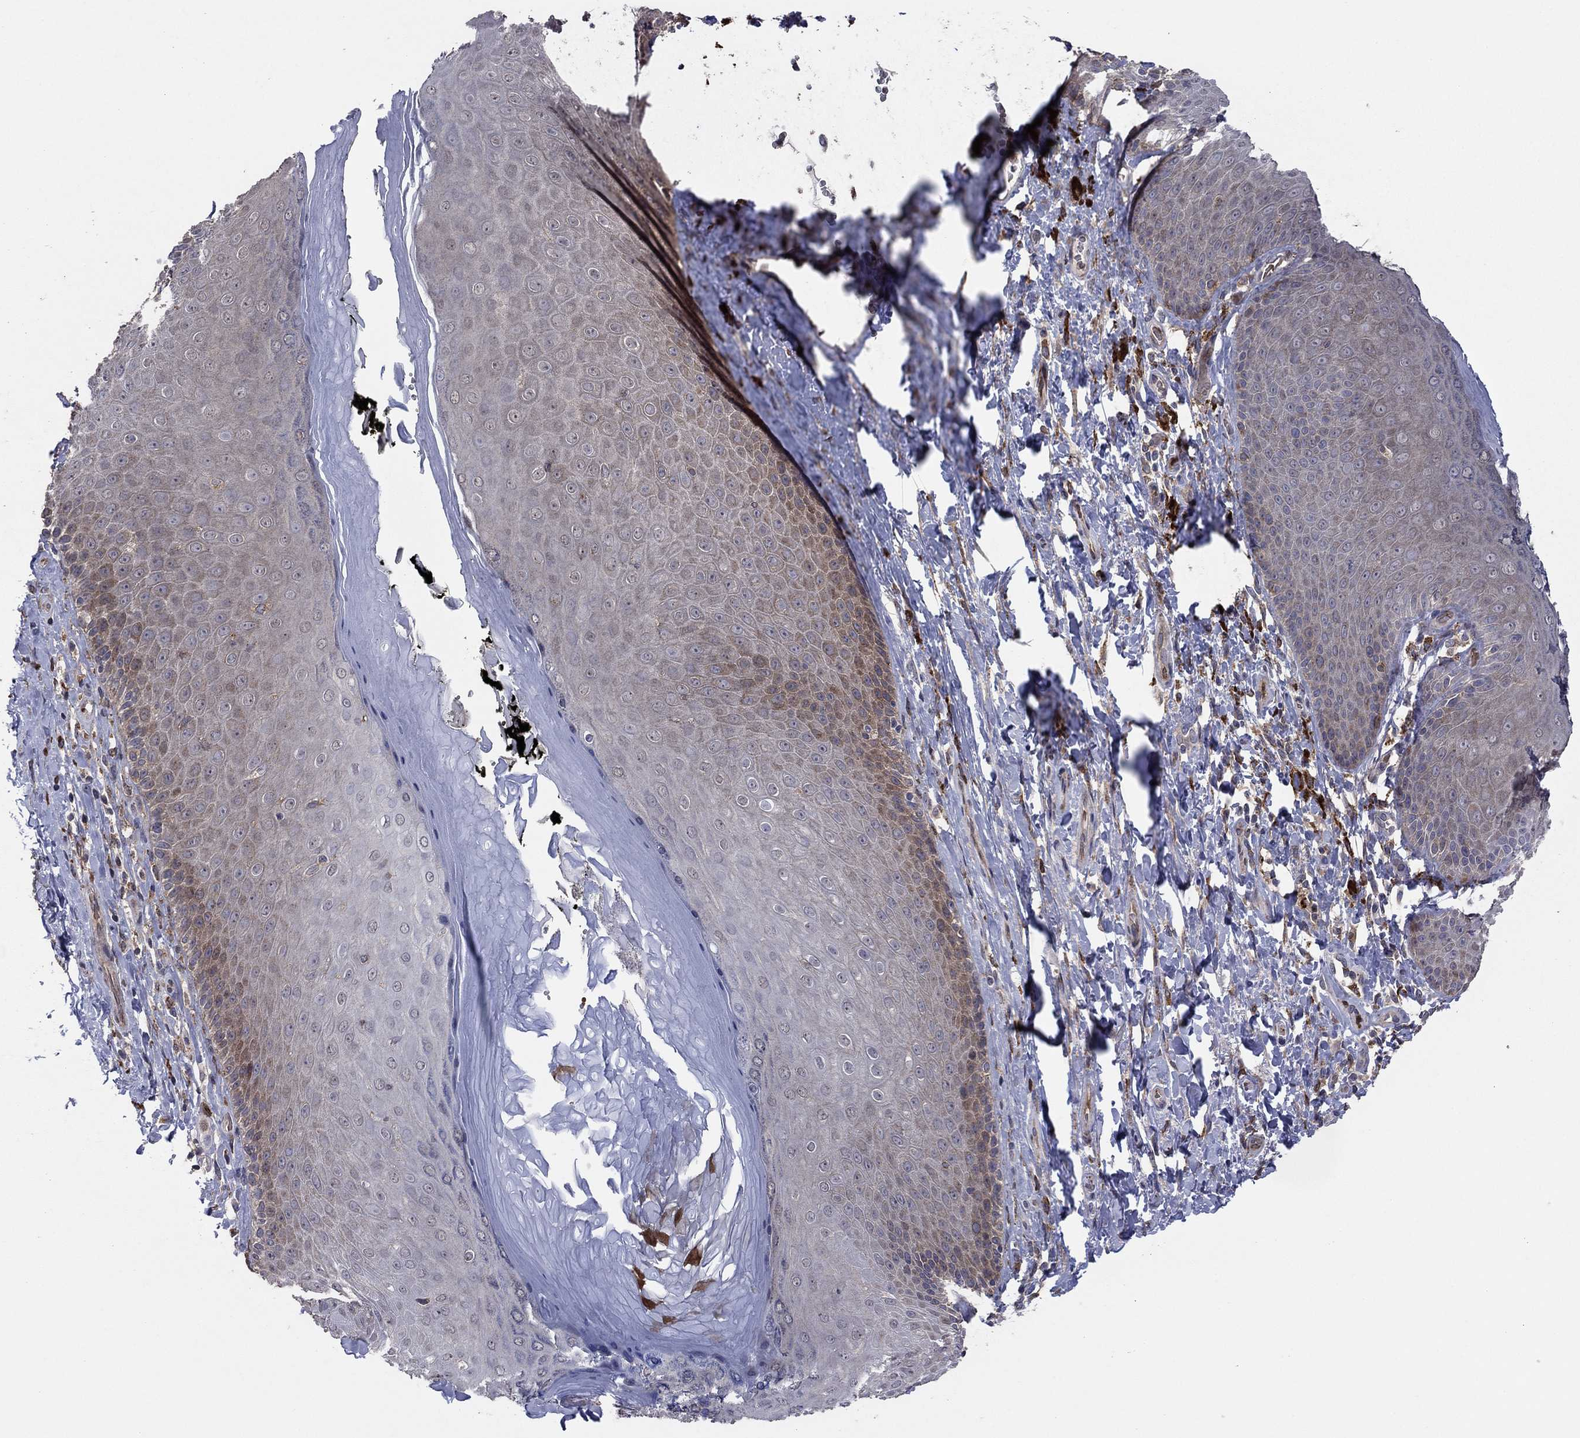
{"staining": {"intensity": "moderate", "quantity": "<25%", "location": "cytoplasmic/membranous"}, "tissue": "skin", "cell_type": "Epidermal cells", "image_type": "normal", "snomed": [{"axis": "morphology", "description": "Normal tissue, NOS"}, {"axis": "topography", "description": "Skeletal muscle"}, {"axis": "topography", "description": "Anal"}, {"axis": "topography", "description": "Peripheral nerve tissue"}], "caption": "The immunohistochemical stain labels moderate cytoplasmic/membranous expression in epidermal cells of benign skin.", "gene": "MEA1", "patient": {"sex": "male", "age": 53}}